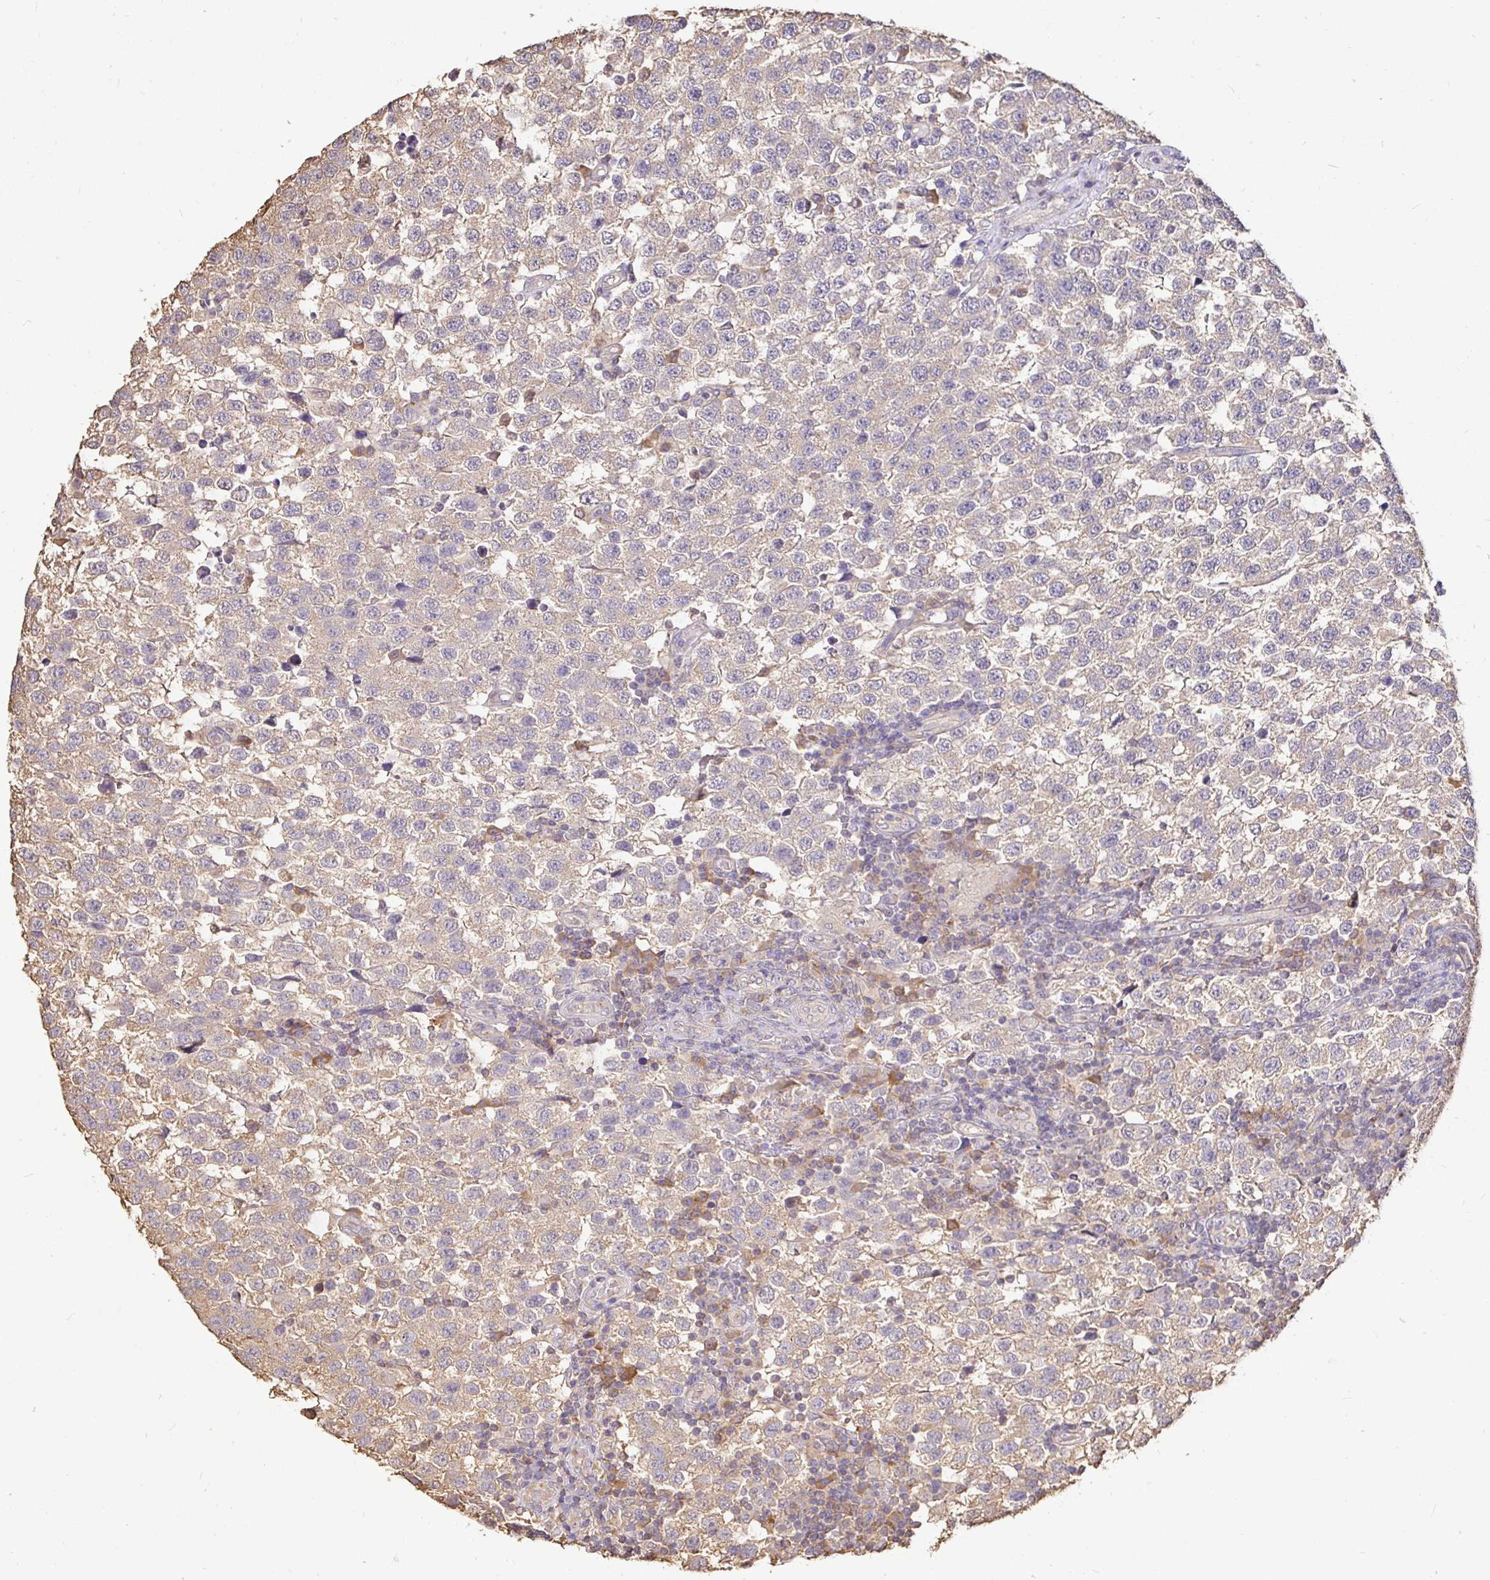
{"staining": {"intensity": "weak", "quantity": "25%-75%", "location": "cytoplasmic/membranous"}, "tissue": "testis cancer", "cell_type": "Tumor cells", "image_type": "cancer", "snomed": [{"axis": "morphology", "description": "Seminoma, NOS"}, {"axis": "topography", "description": "Testis"}], "caption": "Human testis cancer stained with a protein marker reveals weak staining in tumor cells.", "gene": "MAPK8IP3", "patient": {"sex": "male", "age": 34}}